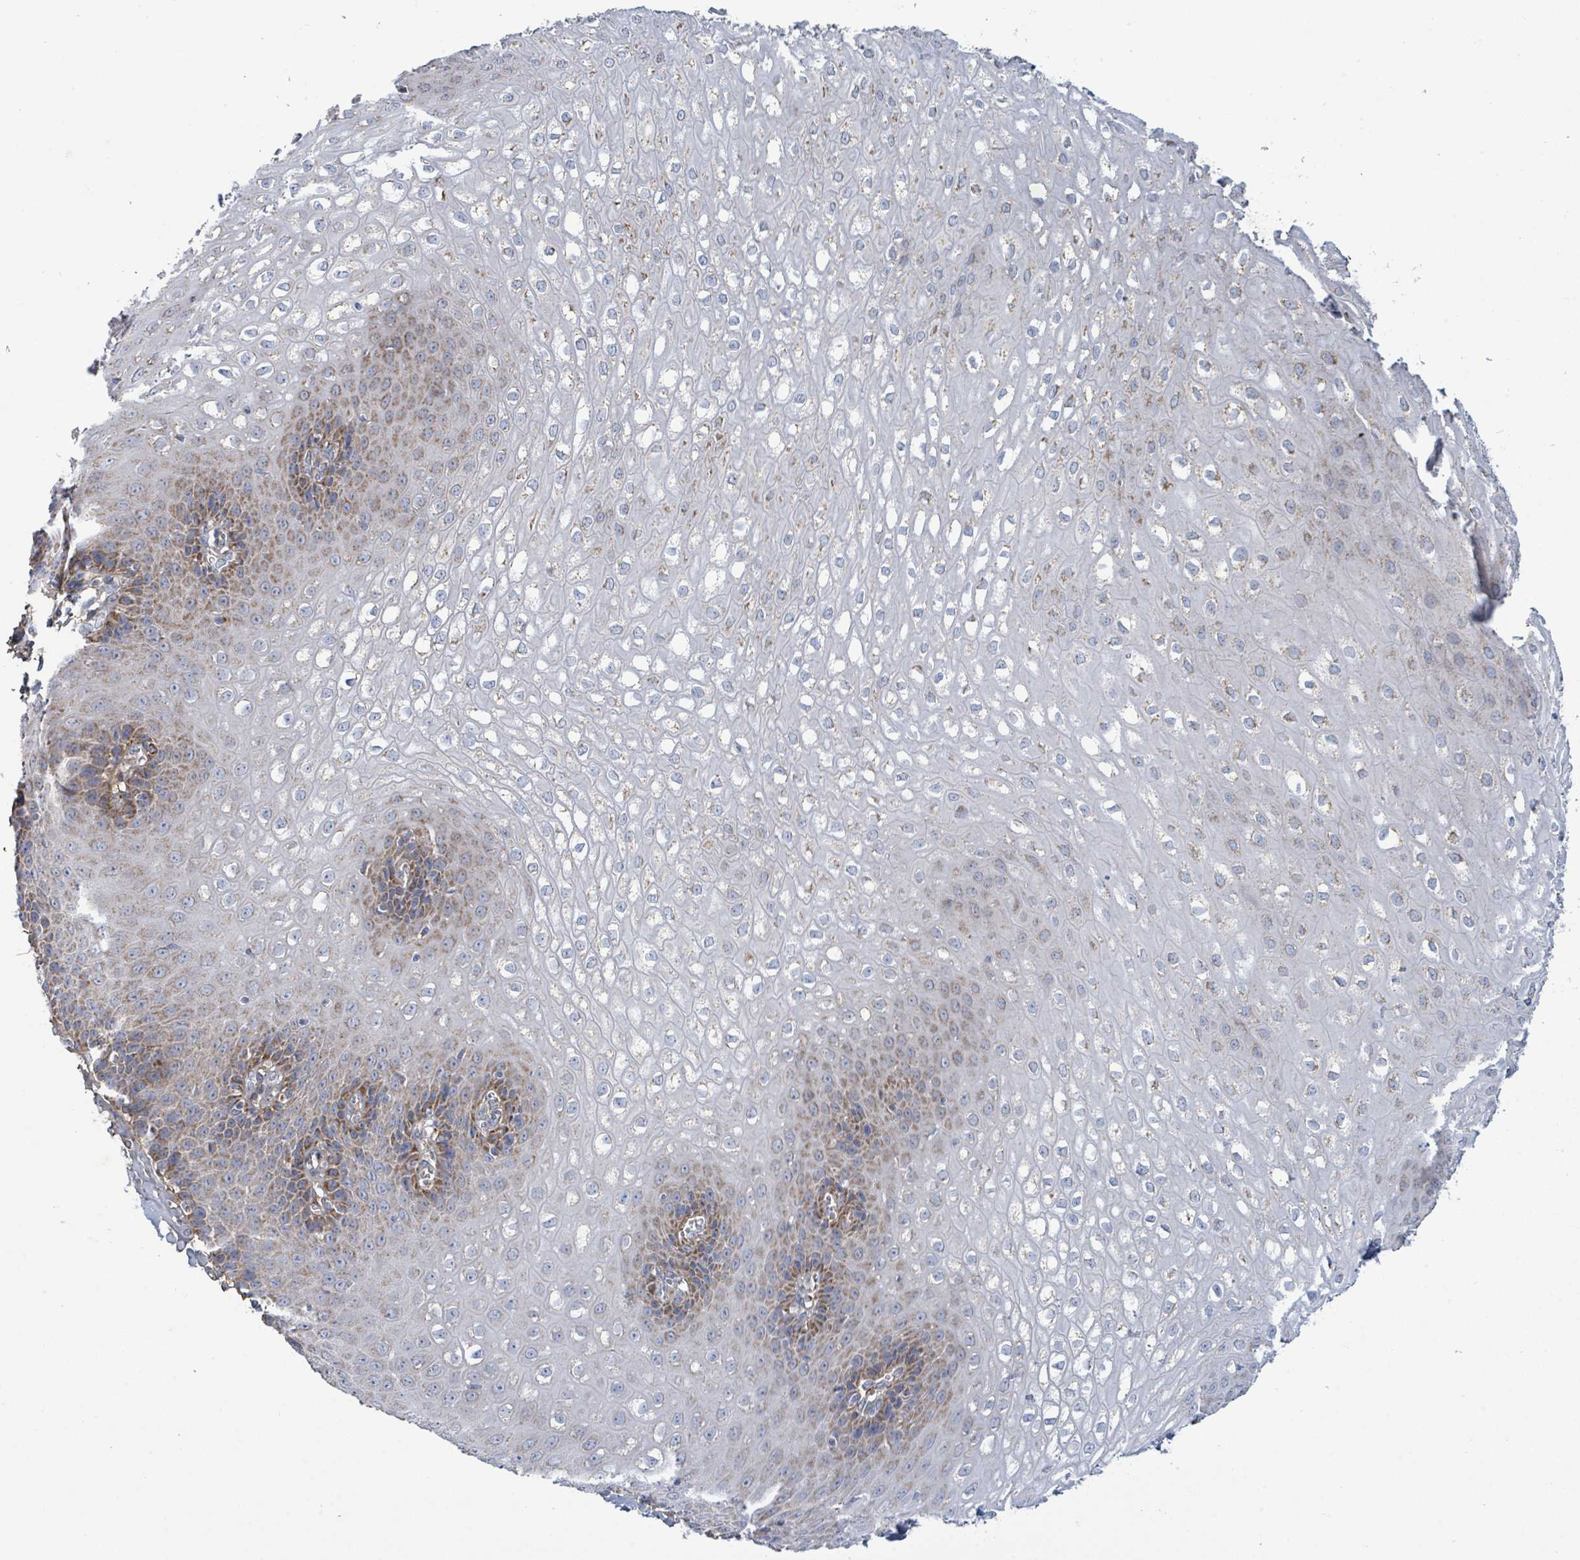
{"staining": {"intensity": "moderate", "quantity": "25%-75%", "location": "cytoplasmic/membranous"}, "tissue": "esophagus", "cell_type": "Squamous epithelial cells", "image_type": "normal", "snomed": [{"axis": "morphology", "description": "Normal tissue, NOS"}, {"axis": "topography", "description": "Esophagus"}], "caption": "Immunohistochemistry (IHC) histopathology image of unremarkable esophagus: human esophagus stained using immunohistochemistry (IHC) reveals medium levels of moderate protein expression localized specifically in the cytoplasmic/membranous of squamous epithelial cells, appearing as a cytoplasmic/membranous brown color.", "gene": "ALG12", "patient": {"sex": "male", "age": 67}}